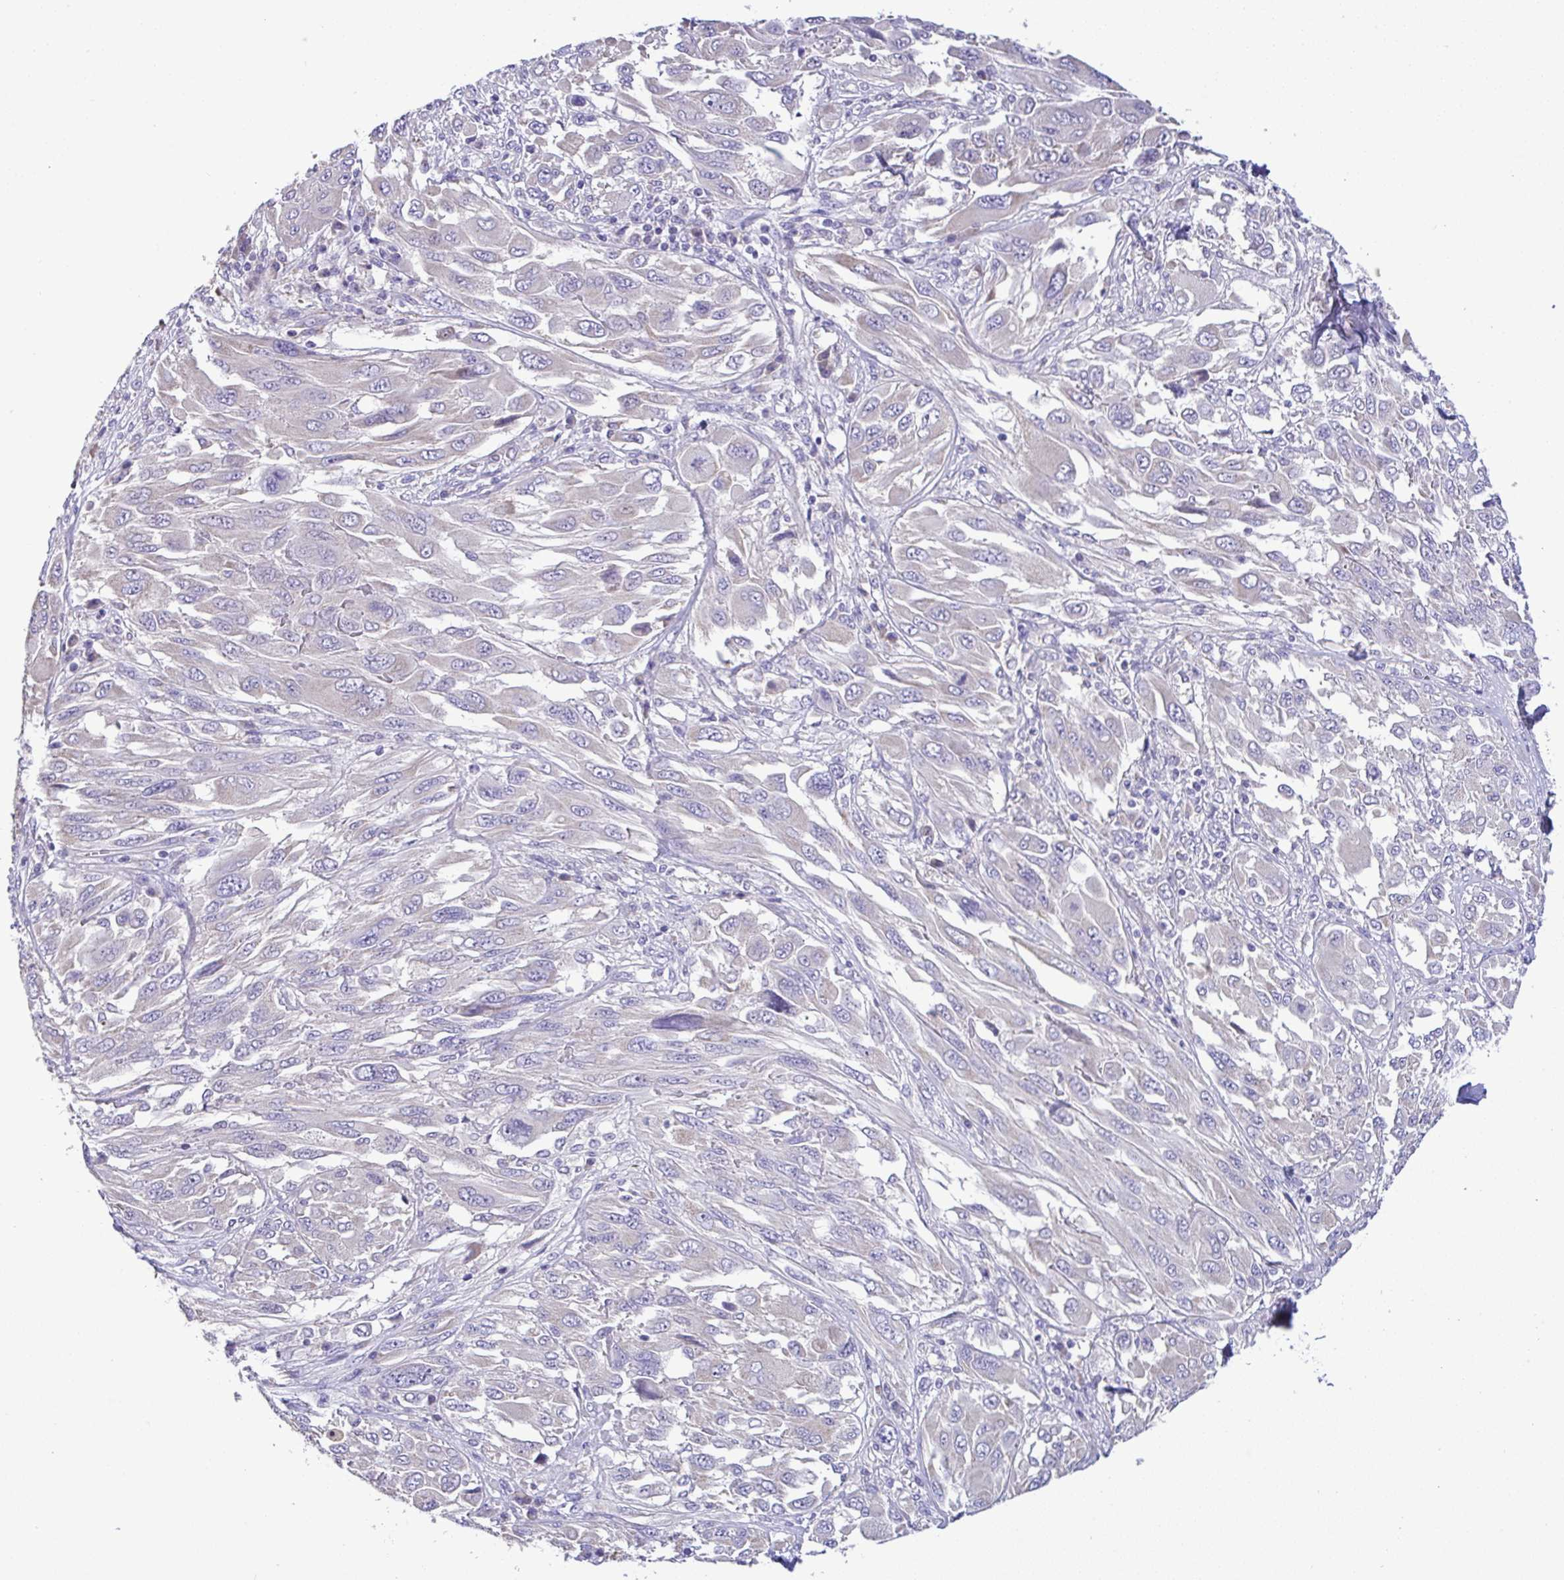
{"staining": {"intensity": "negative", "quantity": "none", "location": "none"}, "tissue": "melanoma", "cell_type": "Tumor cells", "image_type": "cancer", "snomed": [{"axis": "morphology", "description": "Malignant melanoma, NOS"}, {"axis": "topography", "description": "Skin"}], "caption": "This is a image of immunohistochemistry (IHC) staining of malignant melanoma, which shows no staining in tumor cells. (DAB (3,3'-diaminobenzidine) IHC visualized using brightfield microscopy, high magnification).", "gene": "ST8SIA2", "patient": {"sex": "female", "age": 91}}